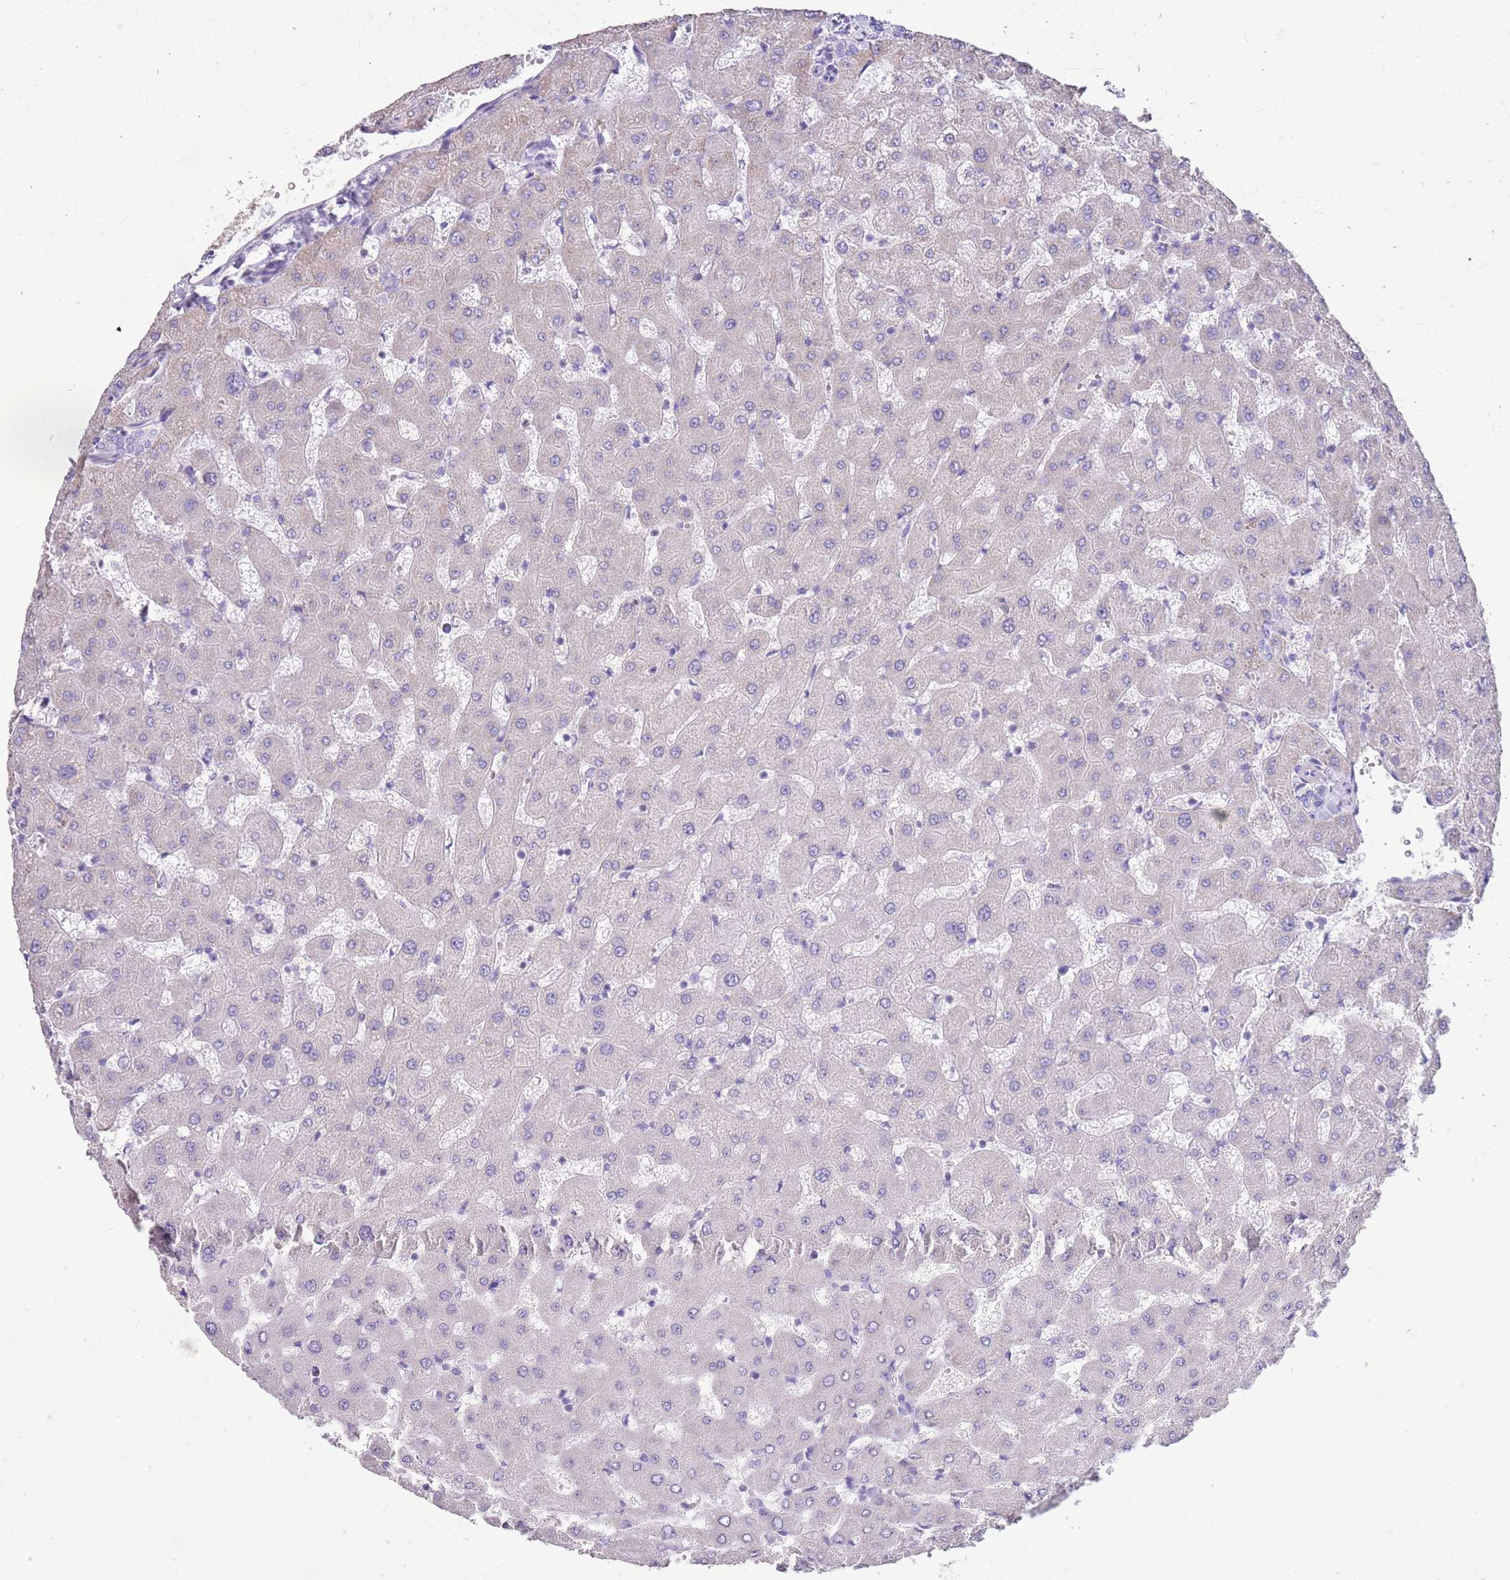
{"staining": {"intensity": "negative", "quantity": "none", "location": "none"}, "tissue": "liver", "cell_type": "Cholangiocytes", "image_type": "normal", "snomed": [{"axis": "morphology", "description": "Normal tissue, NOS"}, {"axis": "topography", "description": "Liver"}], "caption": "Liver was stained to show a protein in brown. There is no significant staining in cholangiocytes. Nuclei are stained in blue.", "gene": "BCL11B", "patient": {"sex": "female", "age": 63}}